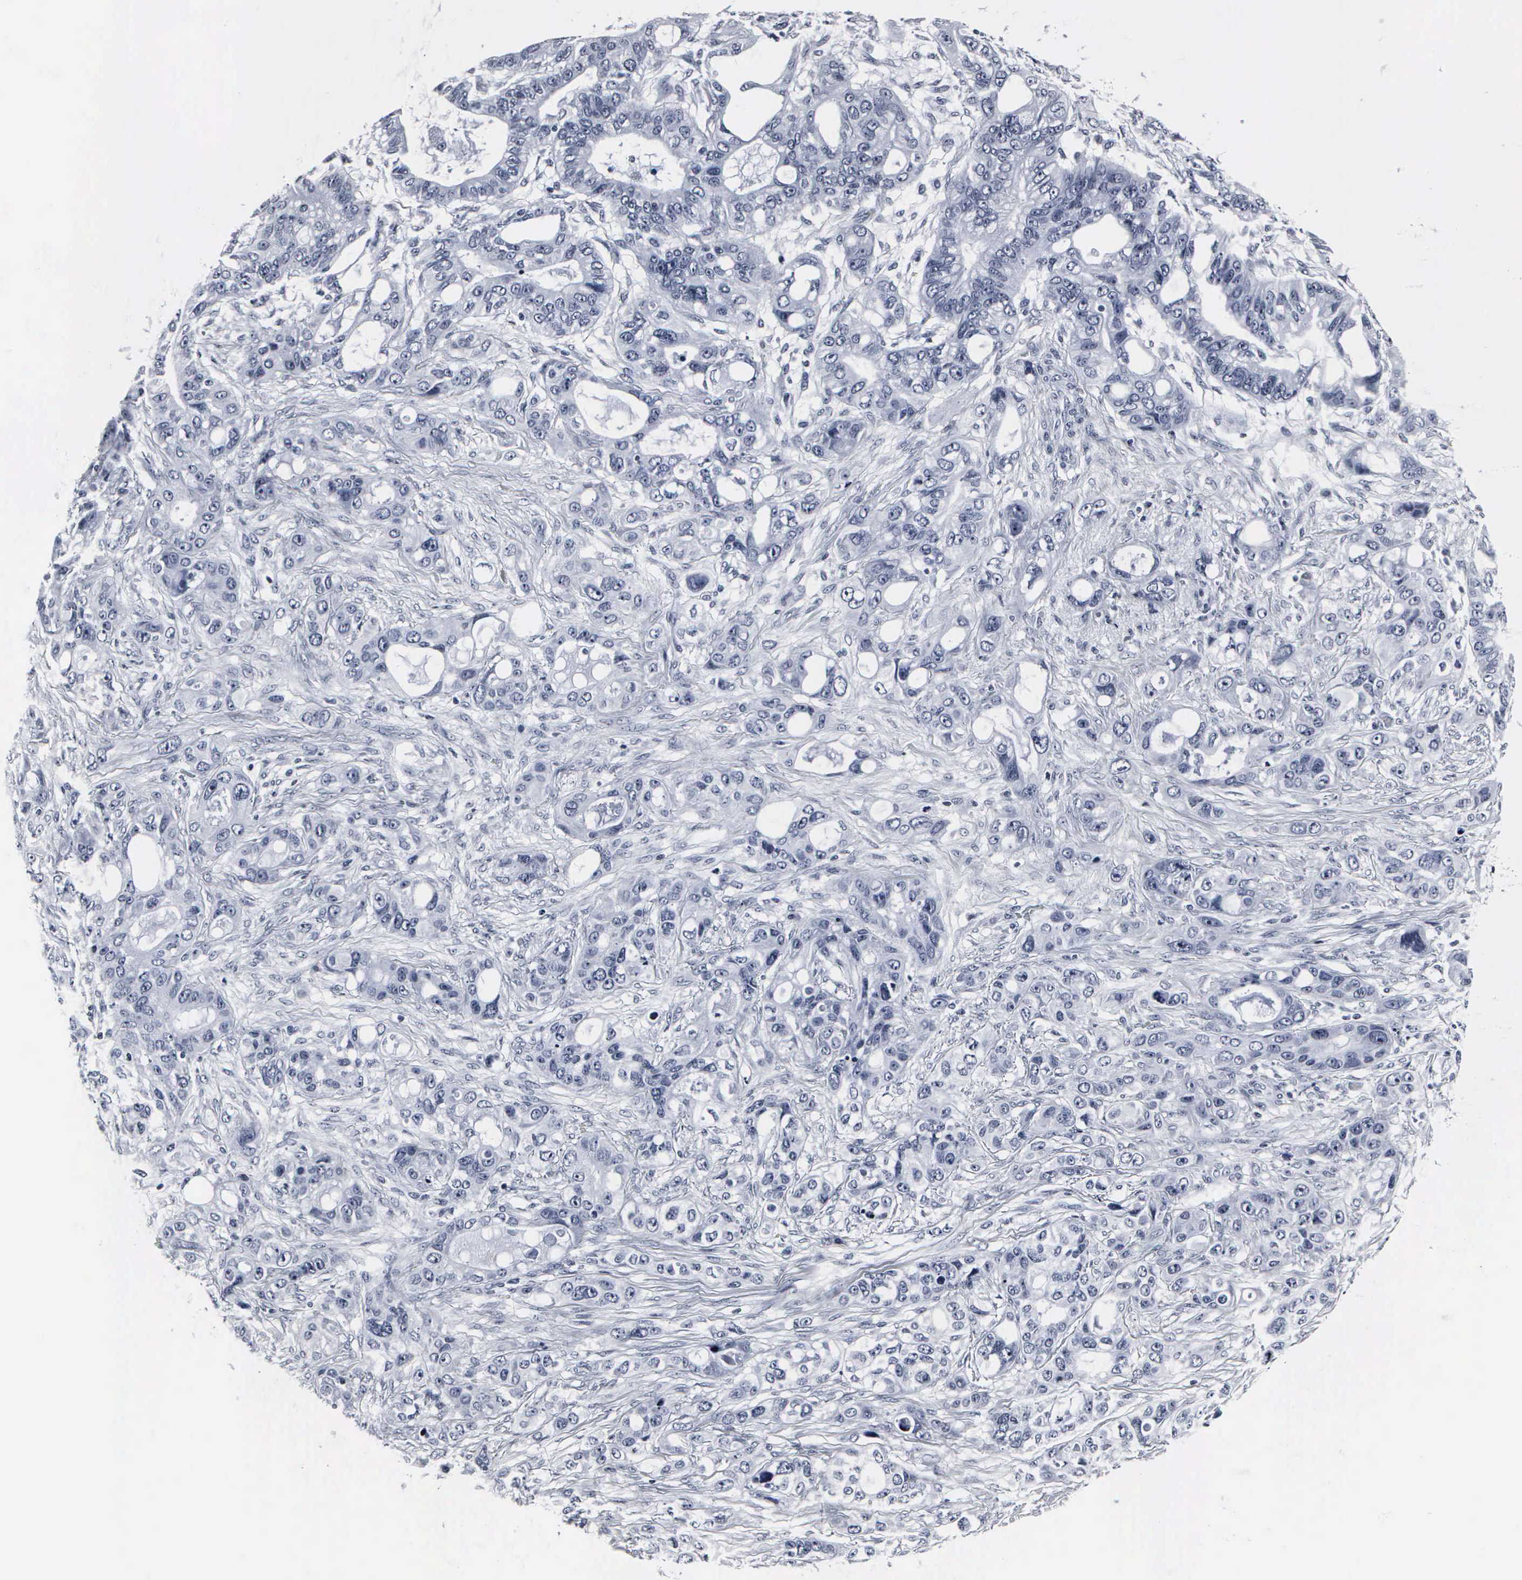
{"staining": {"intensity": "negative", "quantity": "none", "location": "none"}, "tissue": "stomach cancer", "cell_type": "Tumor cells", "image_type": "cancer", "snomed": [{"axis": "morphology", "description": "Adenocarcinoma, NOS"}, {"axis": "topography", "description": "Stomach, upper"}], "caption": "Stomach cancer was stained to show a protein in brown. There is no significant staining in tumor cells.", "gene": "DGCR2", "patient": {"sex": "male", "age": 47}}